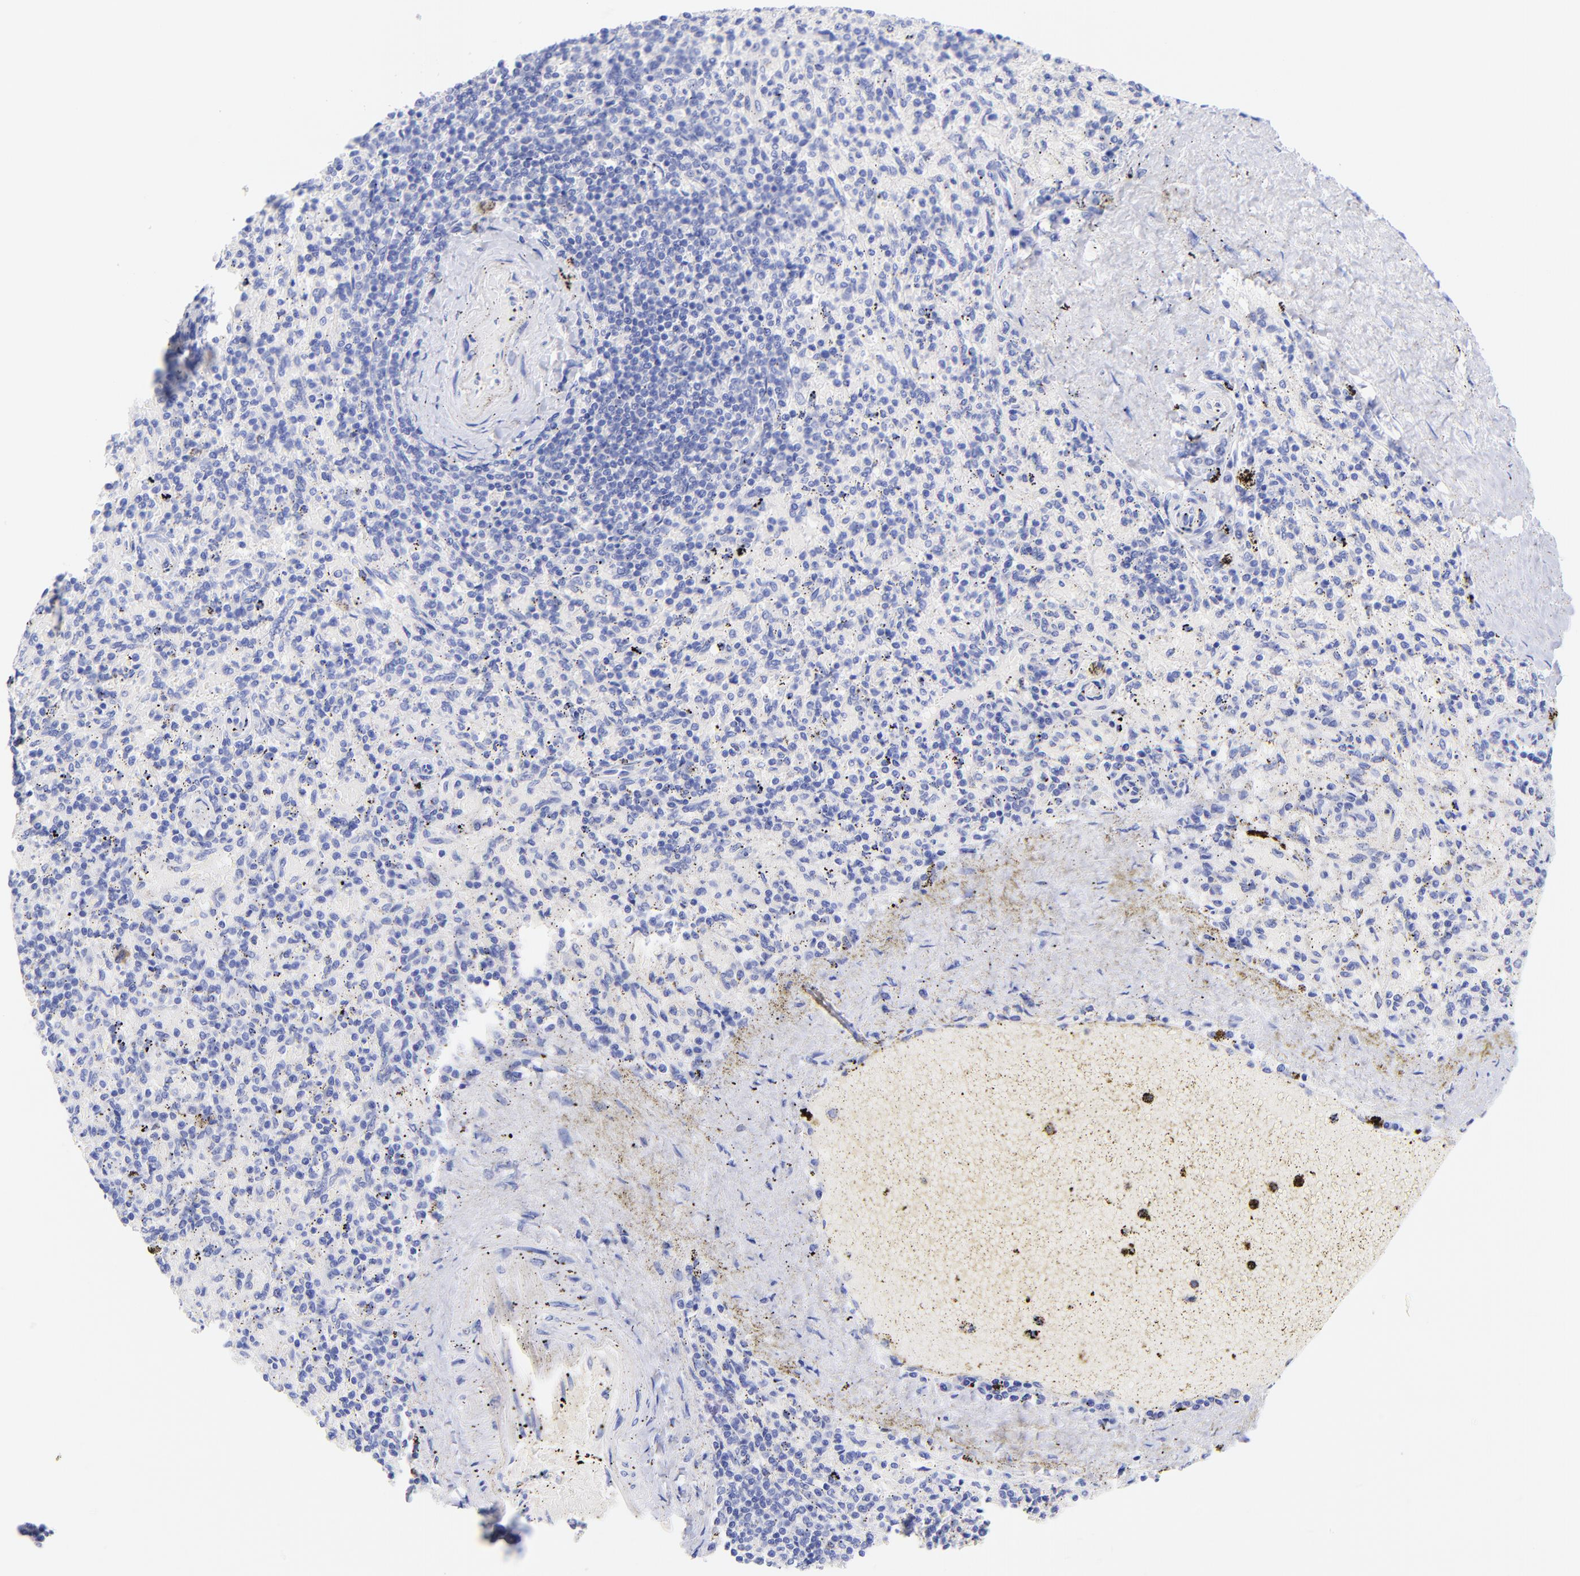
{"staining": {"intensity": "negative", "quantity": "none", "location": "none"}, "tissue": "spleen", "cell_type": "Cells in red pulp", "image_type": "normal", "snomed": [{"axis": "morphology", "description": "Normal tissue, NOS"}, {"axis": "topography", "description": "Spleen"}], "caption": "The photomicrograph demonstrates no staining of cells in red pulp in unremarkable spleen.", "gene": "GPHN", "patient": {"sex": "female", "age": 43}}